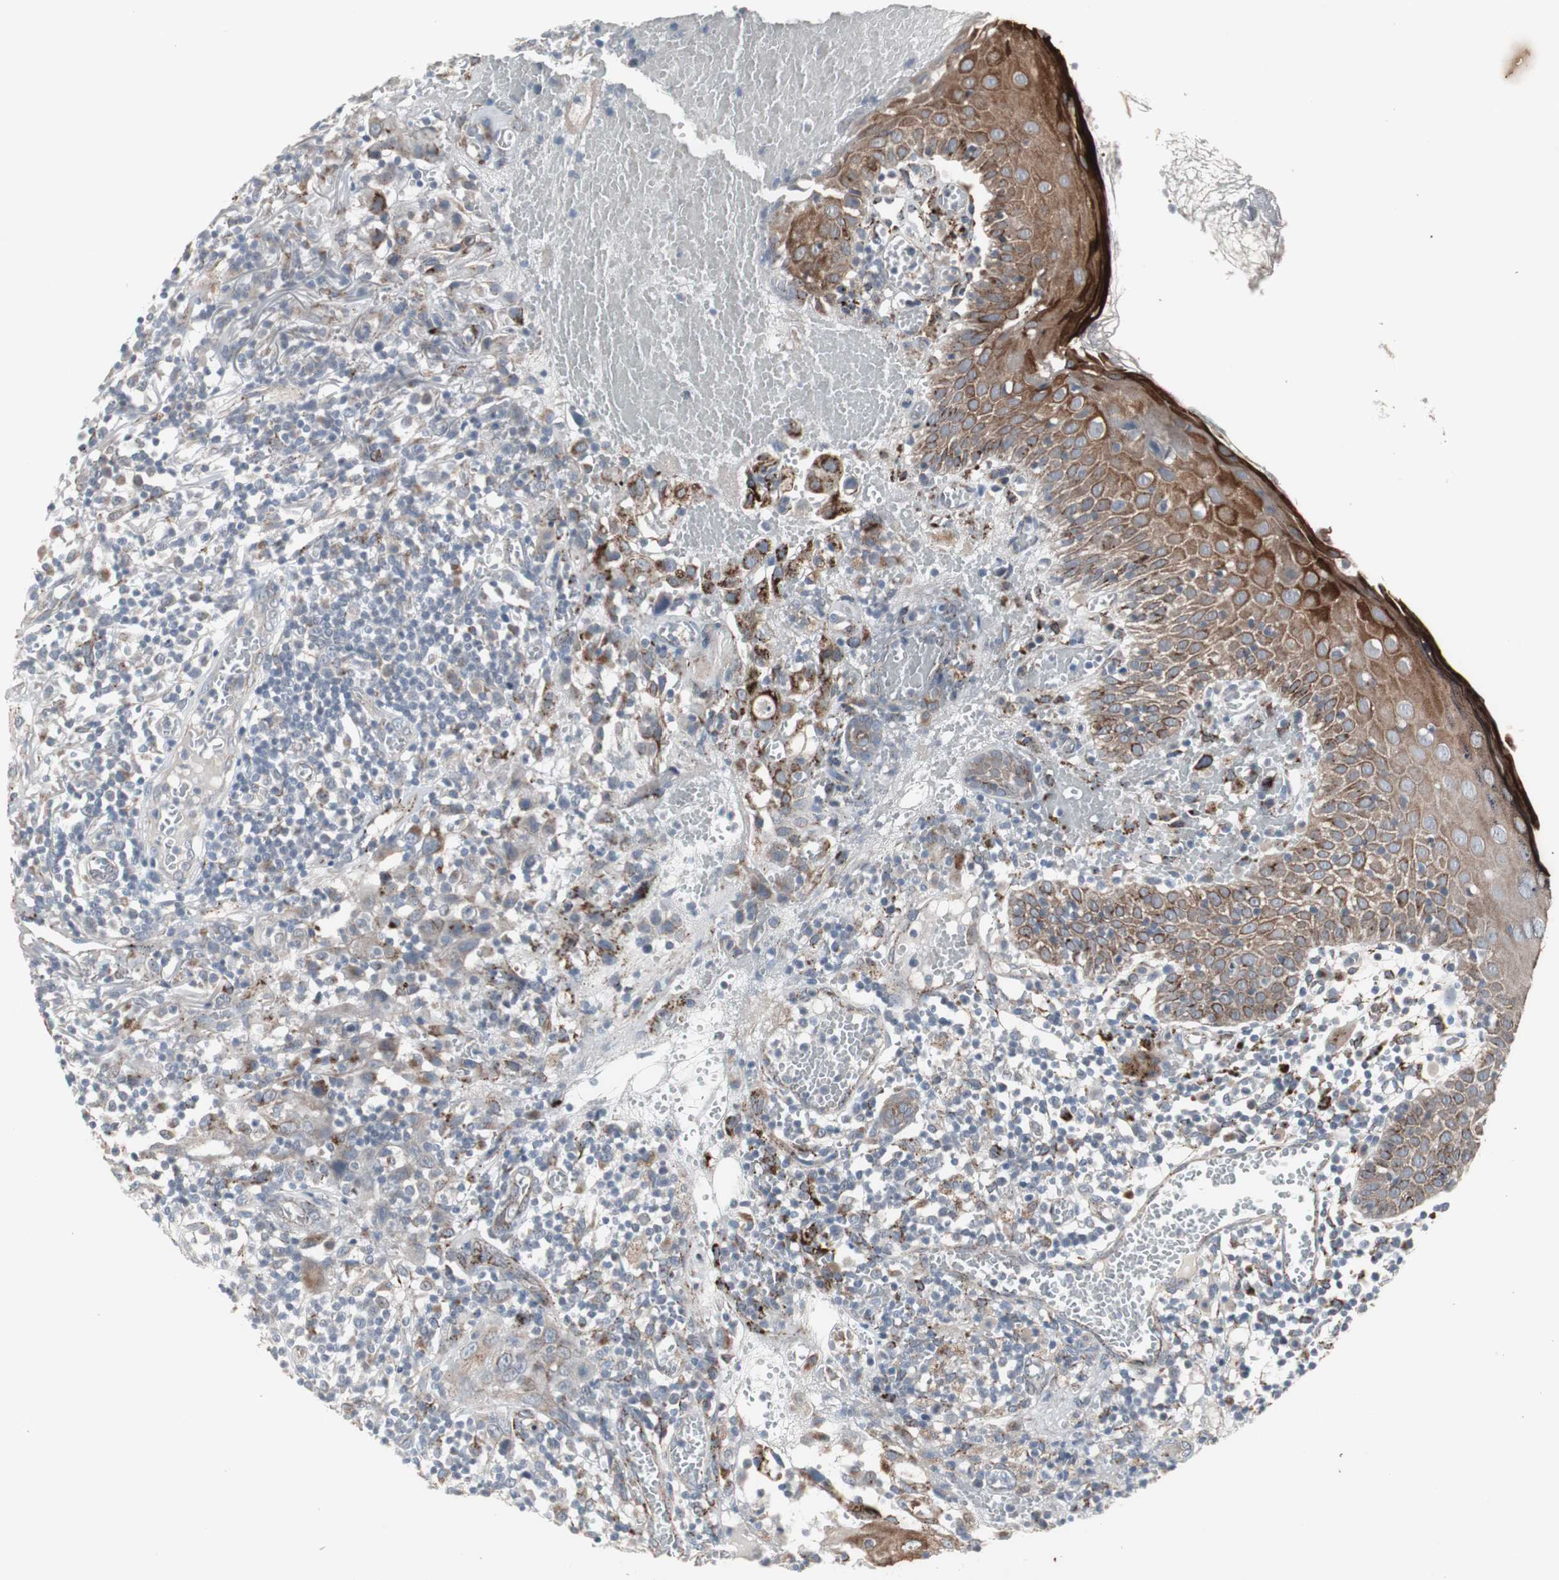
{"staining": {"intensity": "strong", "quantity": "25%-75%", "location": "cytoplasmic/membranous"}, "tissue": "thyroid cancer", "cell_type": "Tumor cells", "image_type": "cancer", "snomed": [{"axis": "morphology", "description": "Carcinoma, NOS"}, {"axis": "topography", "description": "Thyroid gland"}], "caption": "DAB (3,3'-diaminobenzidine) immunohistochemical staining of thyroid cancer (carcinoma) displays strong cytoplasmic/membranous protein positivity in about 25%-75% of tumor cells.", "gene": "GBA1", "patient": {"sex": "female", "age": 77}}